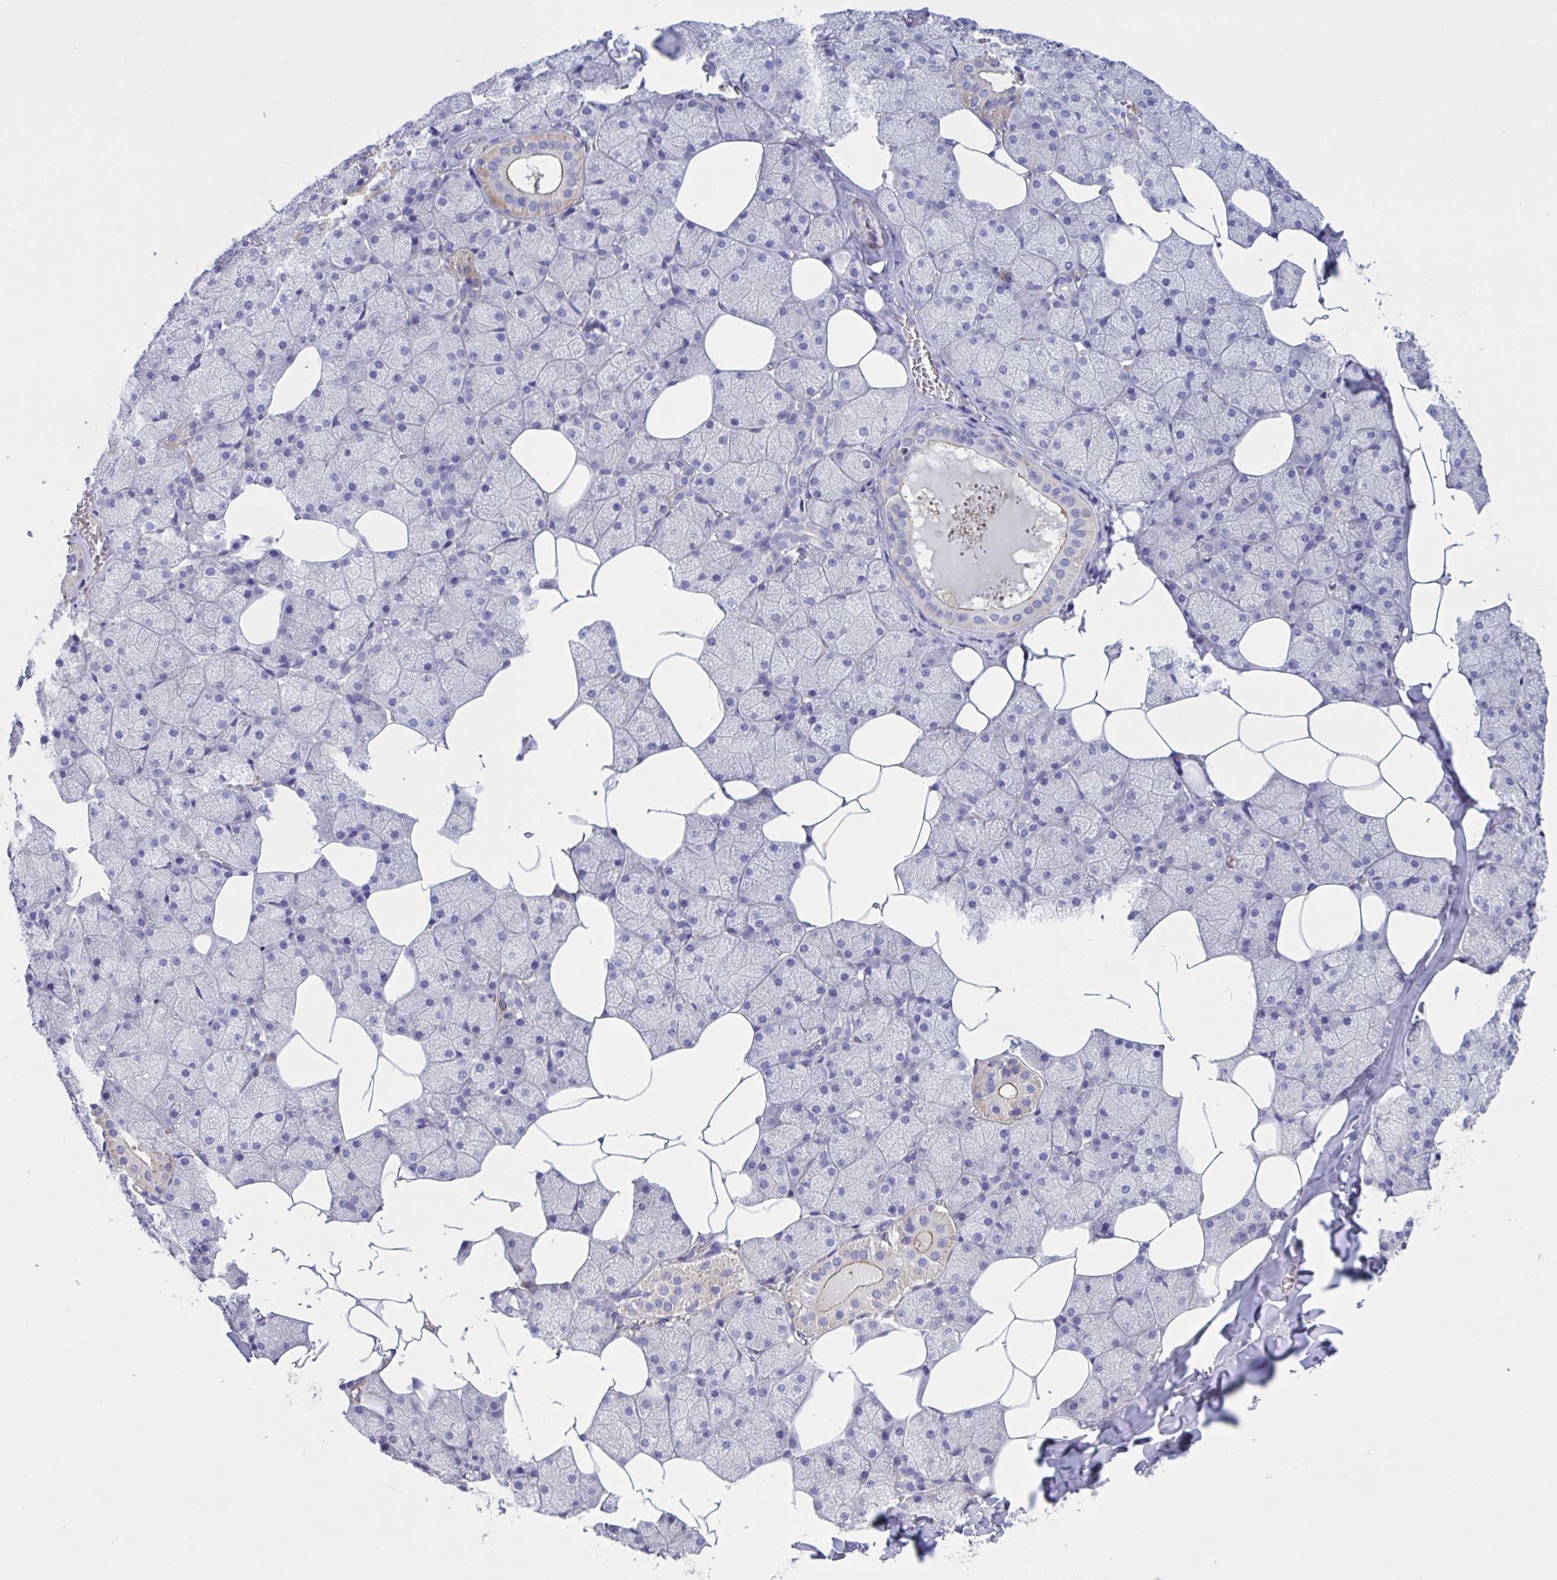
{"staining": {"intensity": "moderate", "quantity": "<25%", "location": "cytoplasmic/membranous"}, "tissue": "salivary gland", "cell_type": "Glandular cells", "image_type": "normal", "snomed": [{"axis": "morphology", "description": "Normal tissue, NOS"}, {"axis": "topography", "description": "Salivary gland"}, {"axis": "topography", "description": "Peripheral nerve tissue"}], "caption": "Salivary gland stained with DAB (3,3'-diaminobenzidine) immunohistochemistry (IHC) demonstrates low levels of moderate cytoplasmic/membranous positivity in approximately <25% of glandular cells.", "gene": "SLC66A1", "patient": {"sex": "male", "age": 38}}